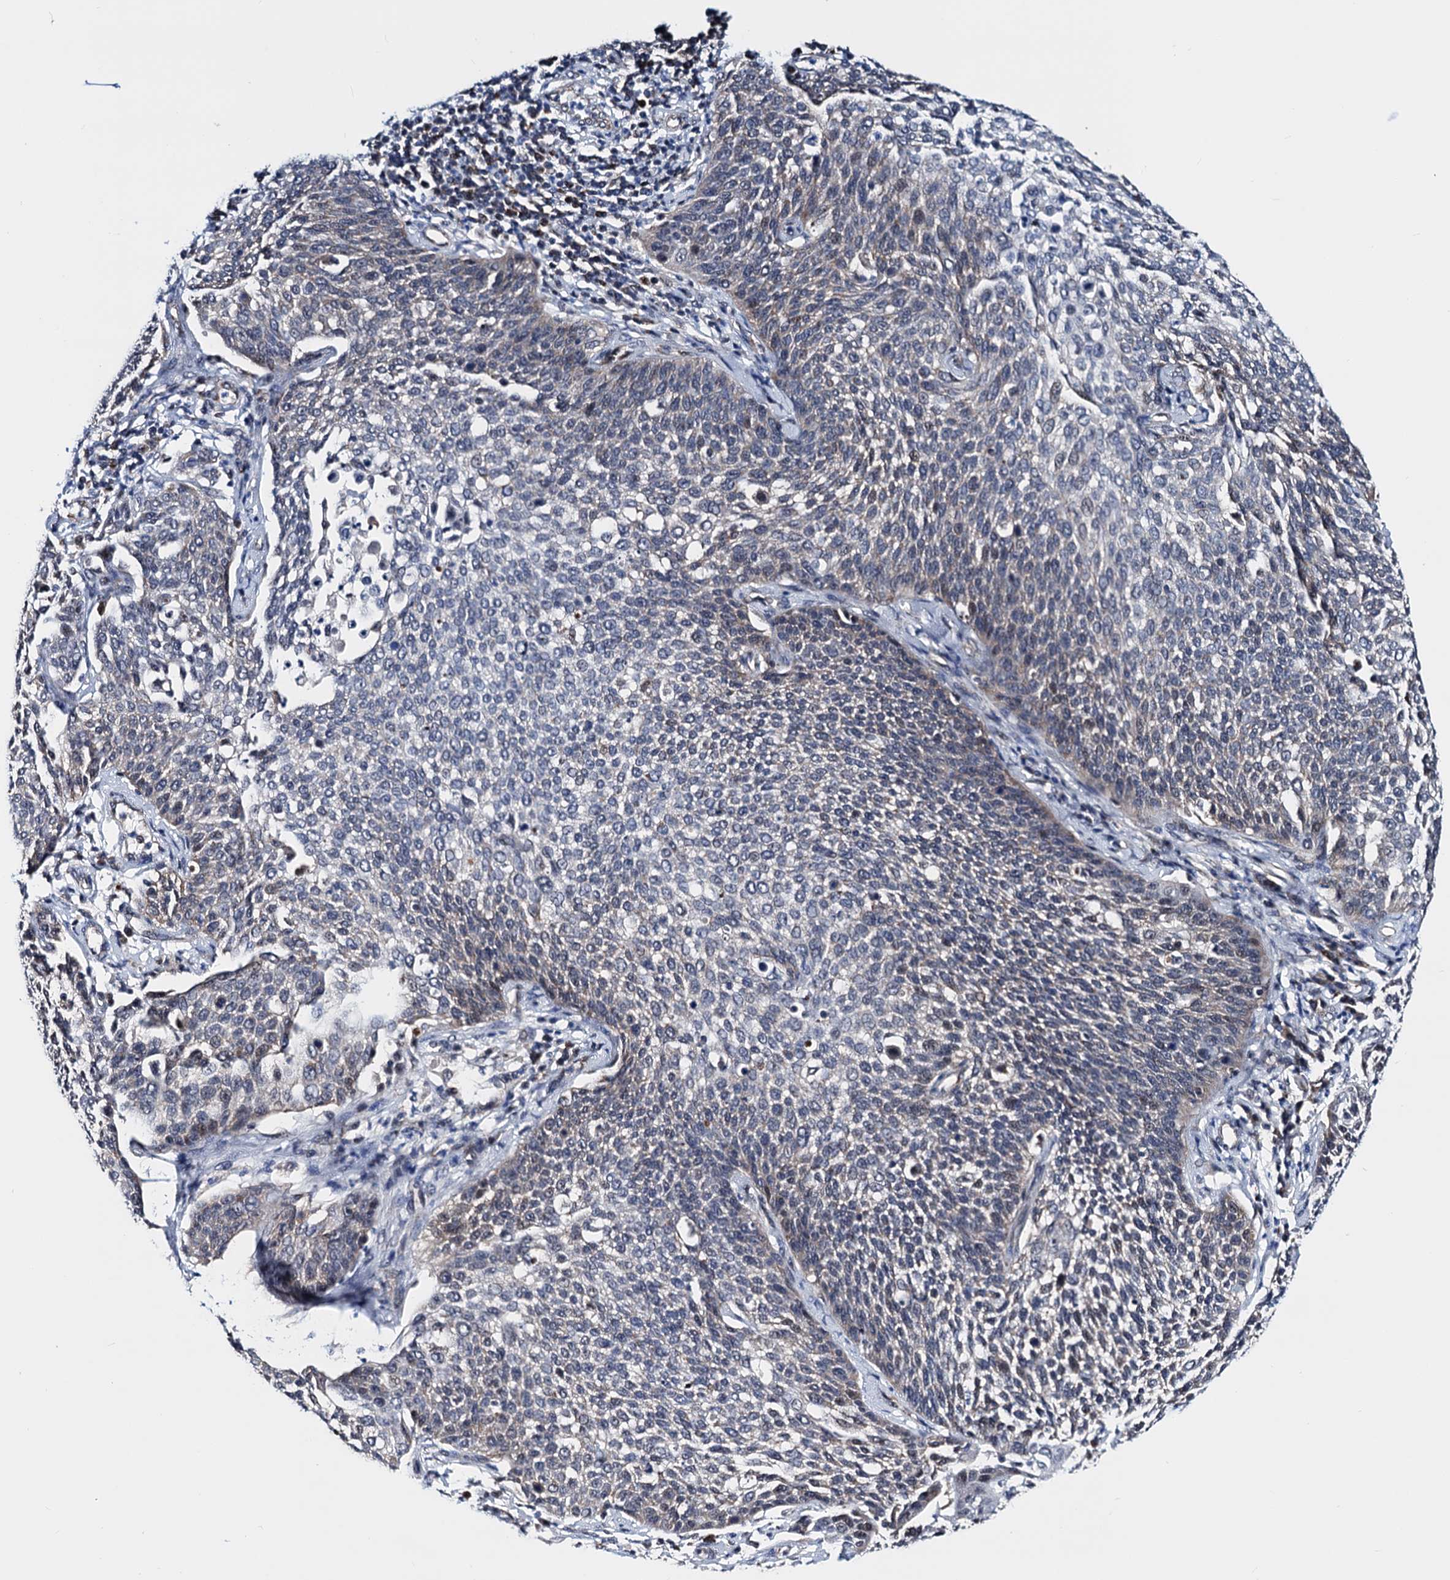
{"staining": {"intensity": "negative", "quantity": "none", "location": "none"}, "tissue": "cervical cancer", "cell_type": "Tumor cells", "image_type": "cancer", "snomed": [{"axis": "morphology", "description": "Squamous cell carcinoma, NOS"}, {"axis": "topography", "description": "Cervix"}], "caption": "Tumor cells are negative for brown protein staining in cervical squamous cell carcinoma.", "gene": "COA4", "patient": {"sex": "female", "age": 34}}